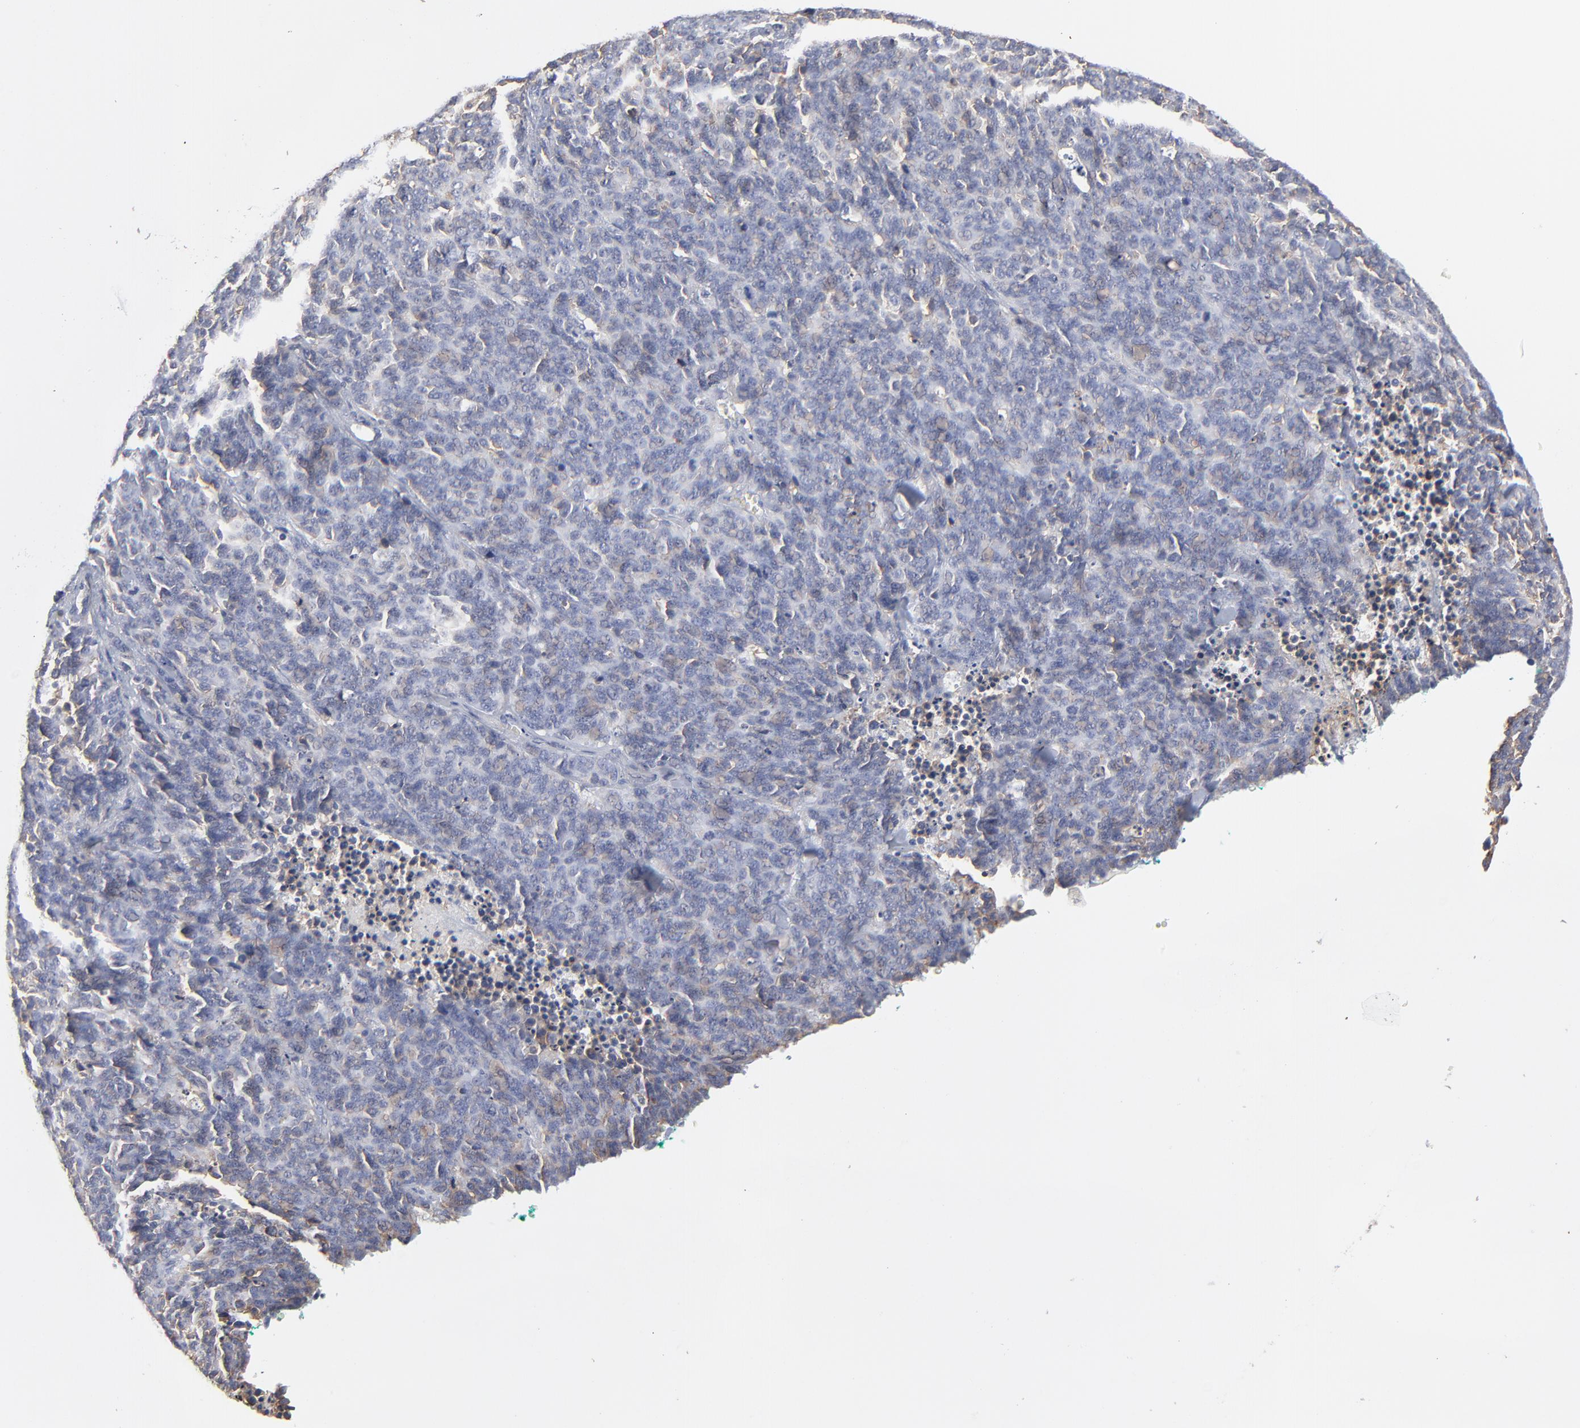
{"staining": {"intensity": "negative", "quantity": "none", "location": "none"}, "tissue": "lung cancer", "cell_type": "Tumor cells", "image_type": "cancer", "snomed": [{"axis": "morphology", "description": "Neoplasm, malignant, NOS"}, {"axis": "topography", "description": "Lung"}], "caption": "This histopathology image is of lung malignant neoplasm stained with immunohistochemistry (IHC) to label a protein in brown with the nuclei are counter-stained blue. There is no positivity in tumor cells.", "gene": "SLC16A1", "patient": {"sex": "female", "age": 58}}